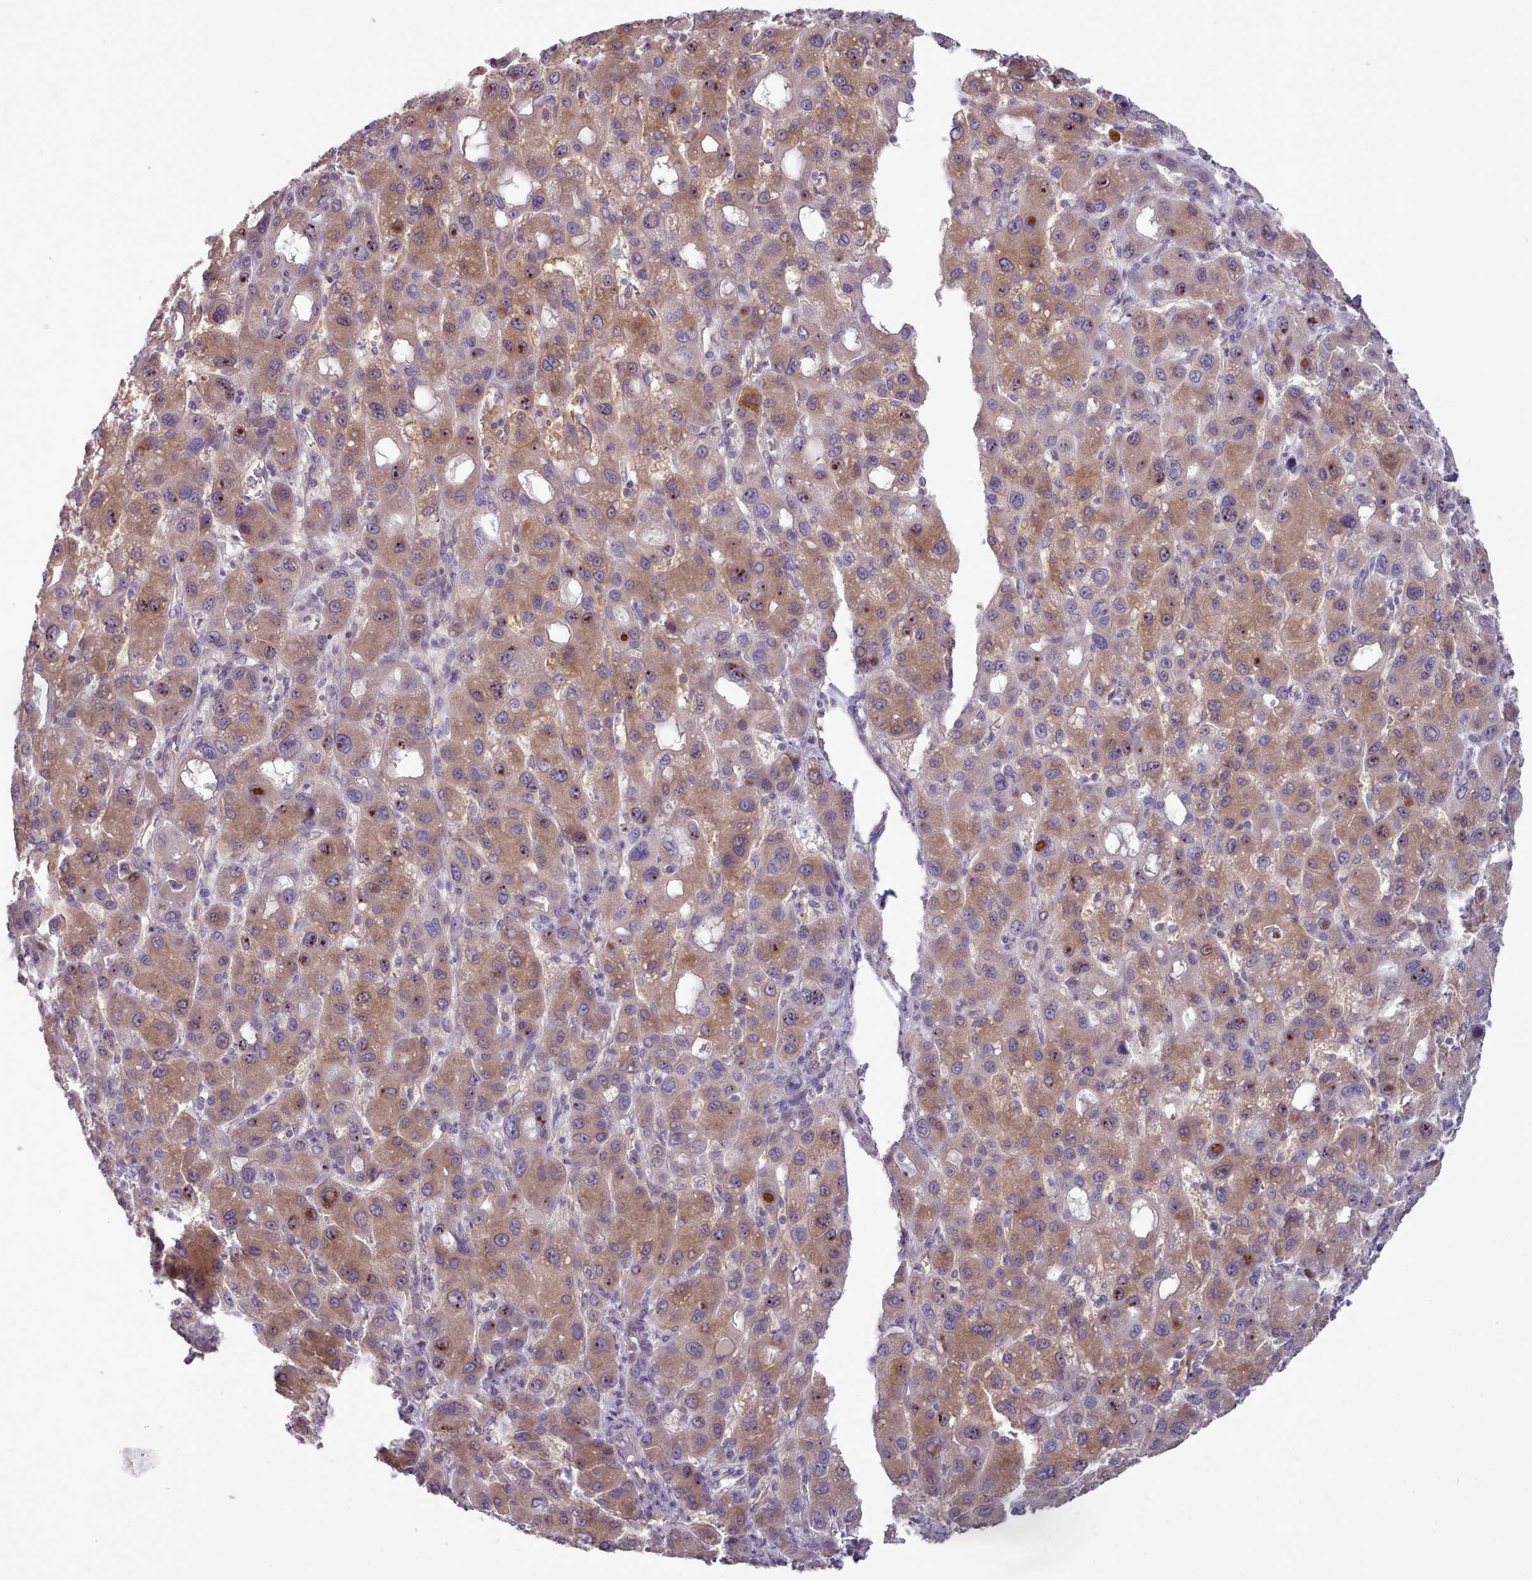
{"staining": {"intensity": "moderate", "quantity": ">75%", "location": "cytoplasmic/membranous"}, "tissue": "liver cancer", "cell_type": "Tumor cells", "image_type": "cancer", "snomed": [{"axis": "morphology", "description": "Carcinoma, Hepatocellular, NOS"}, {"axis": "topography", "description": "Liver"}], "caption": "Brown immunohistochemical staining in human liver cancer (hepatocellular carcinoma) demonstrates moderate cytoplasmic/membranous positivity in about >75% of tumor cells.", "gene": "DPF1", "patient": {"sex": "male", "age": 55}}